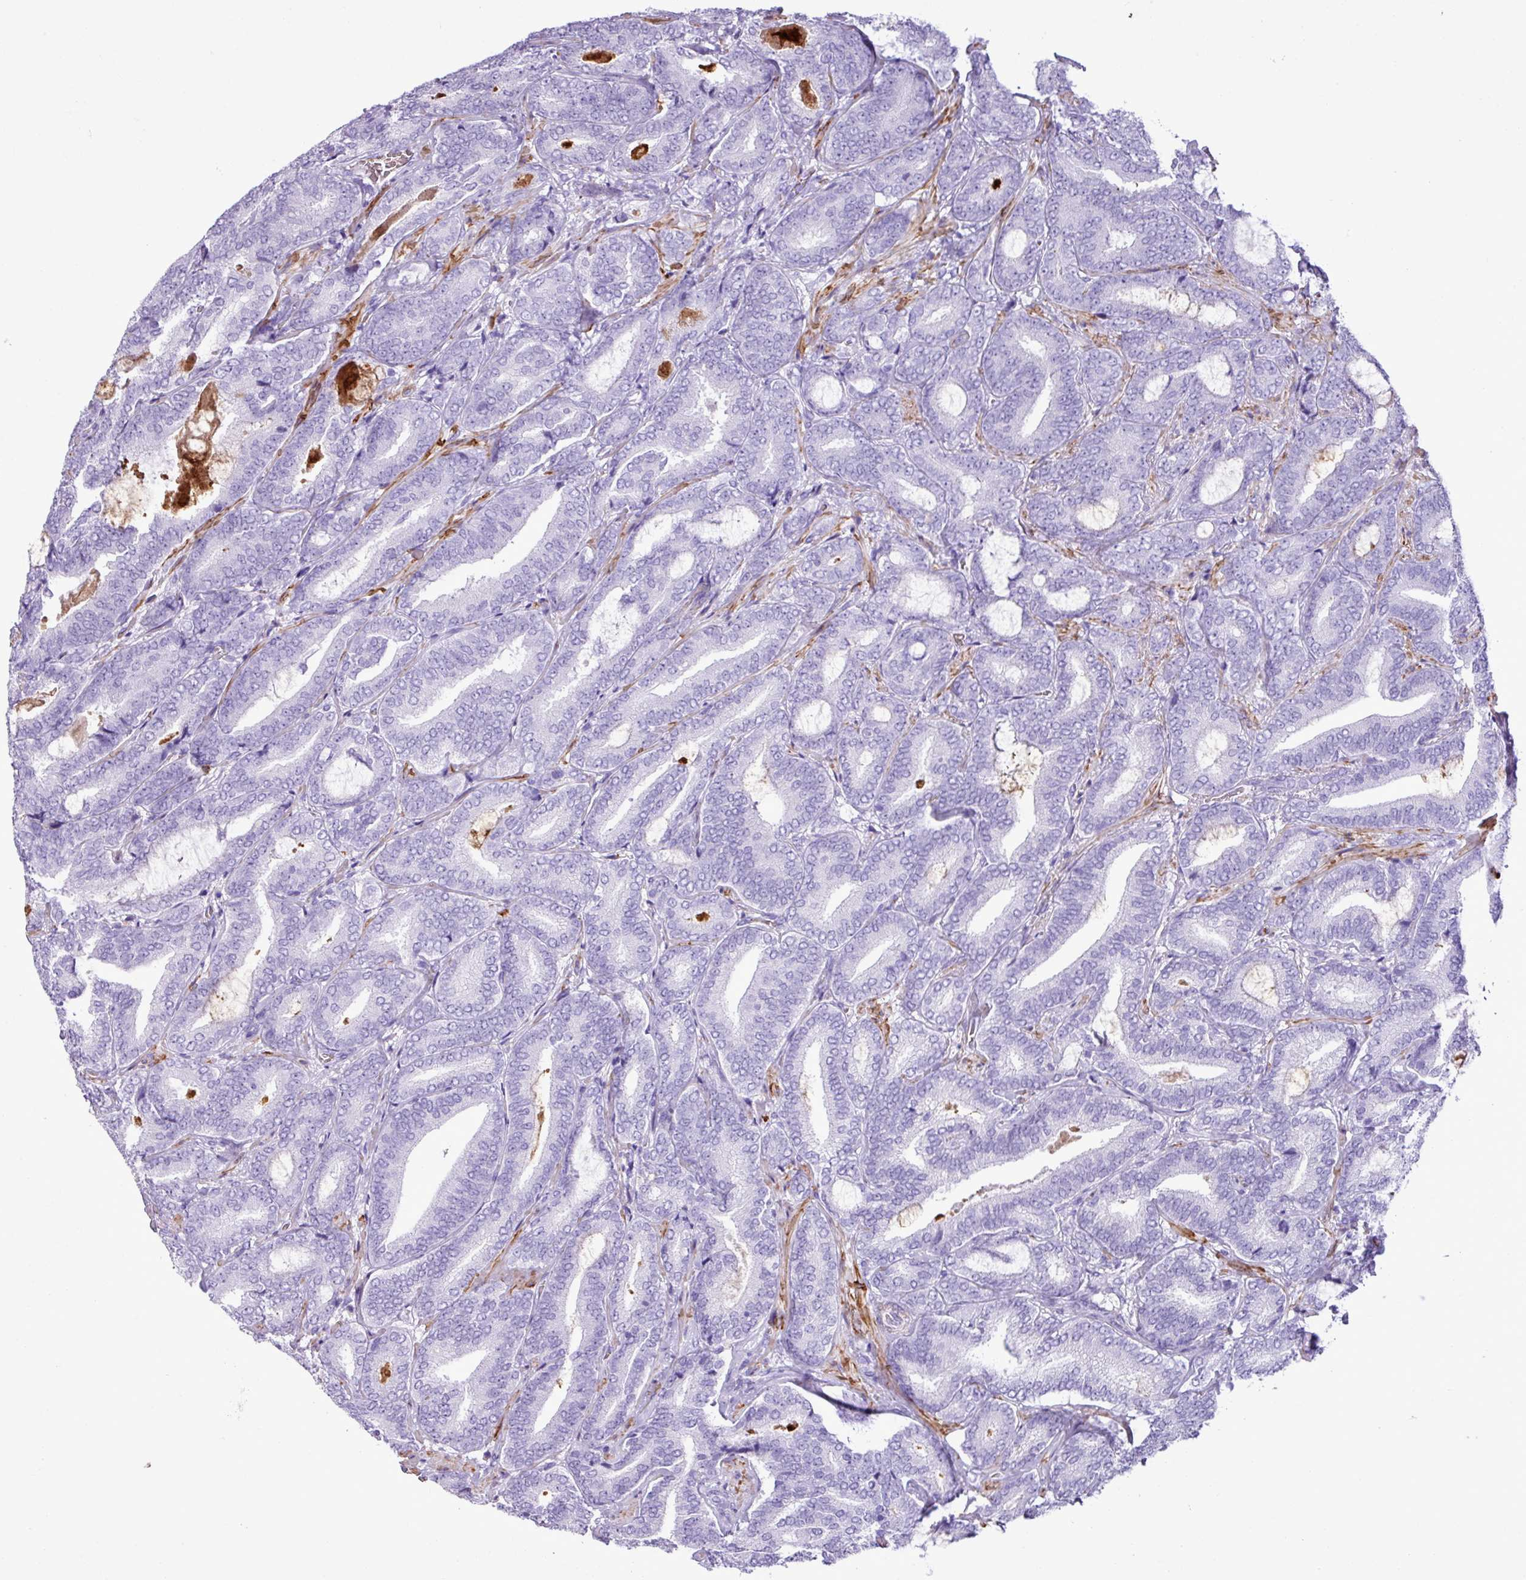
{"staining": {"intensity": "negative", "quantity": "none", "location": "none"}, "tissue": "prostate cancer", "cell_type": "Tumor cells", "image_type": "cancer", "snomed": [{"axis": "morphology", "description": "Adenocarcinoma, Low grade"}, {"axis": "topography", "description": "Prostate and seminal vesicle, NOS"}], "caption": "Human prostate cancer (adenocarcinoma (low-grade)) stained for a protein using immunohistochemistry shows no positivity in tumor cells.", "gene": "ZSCAN5A", "patient": {"sex": "male", "age": 61}}